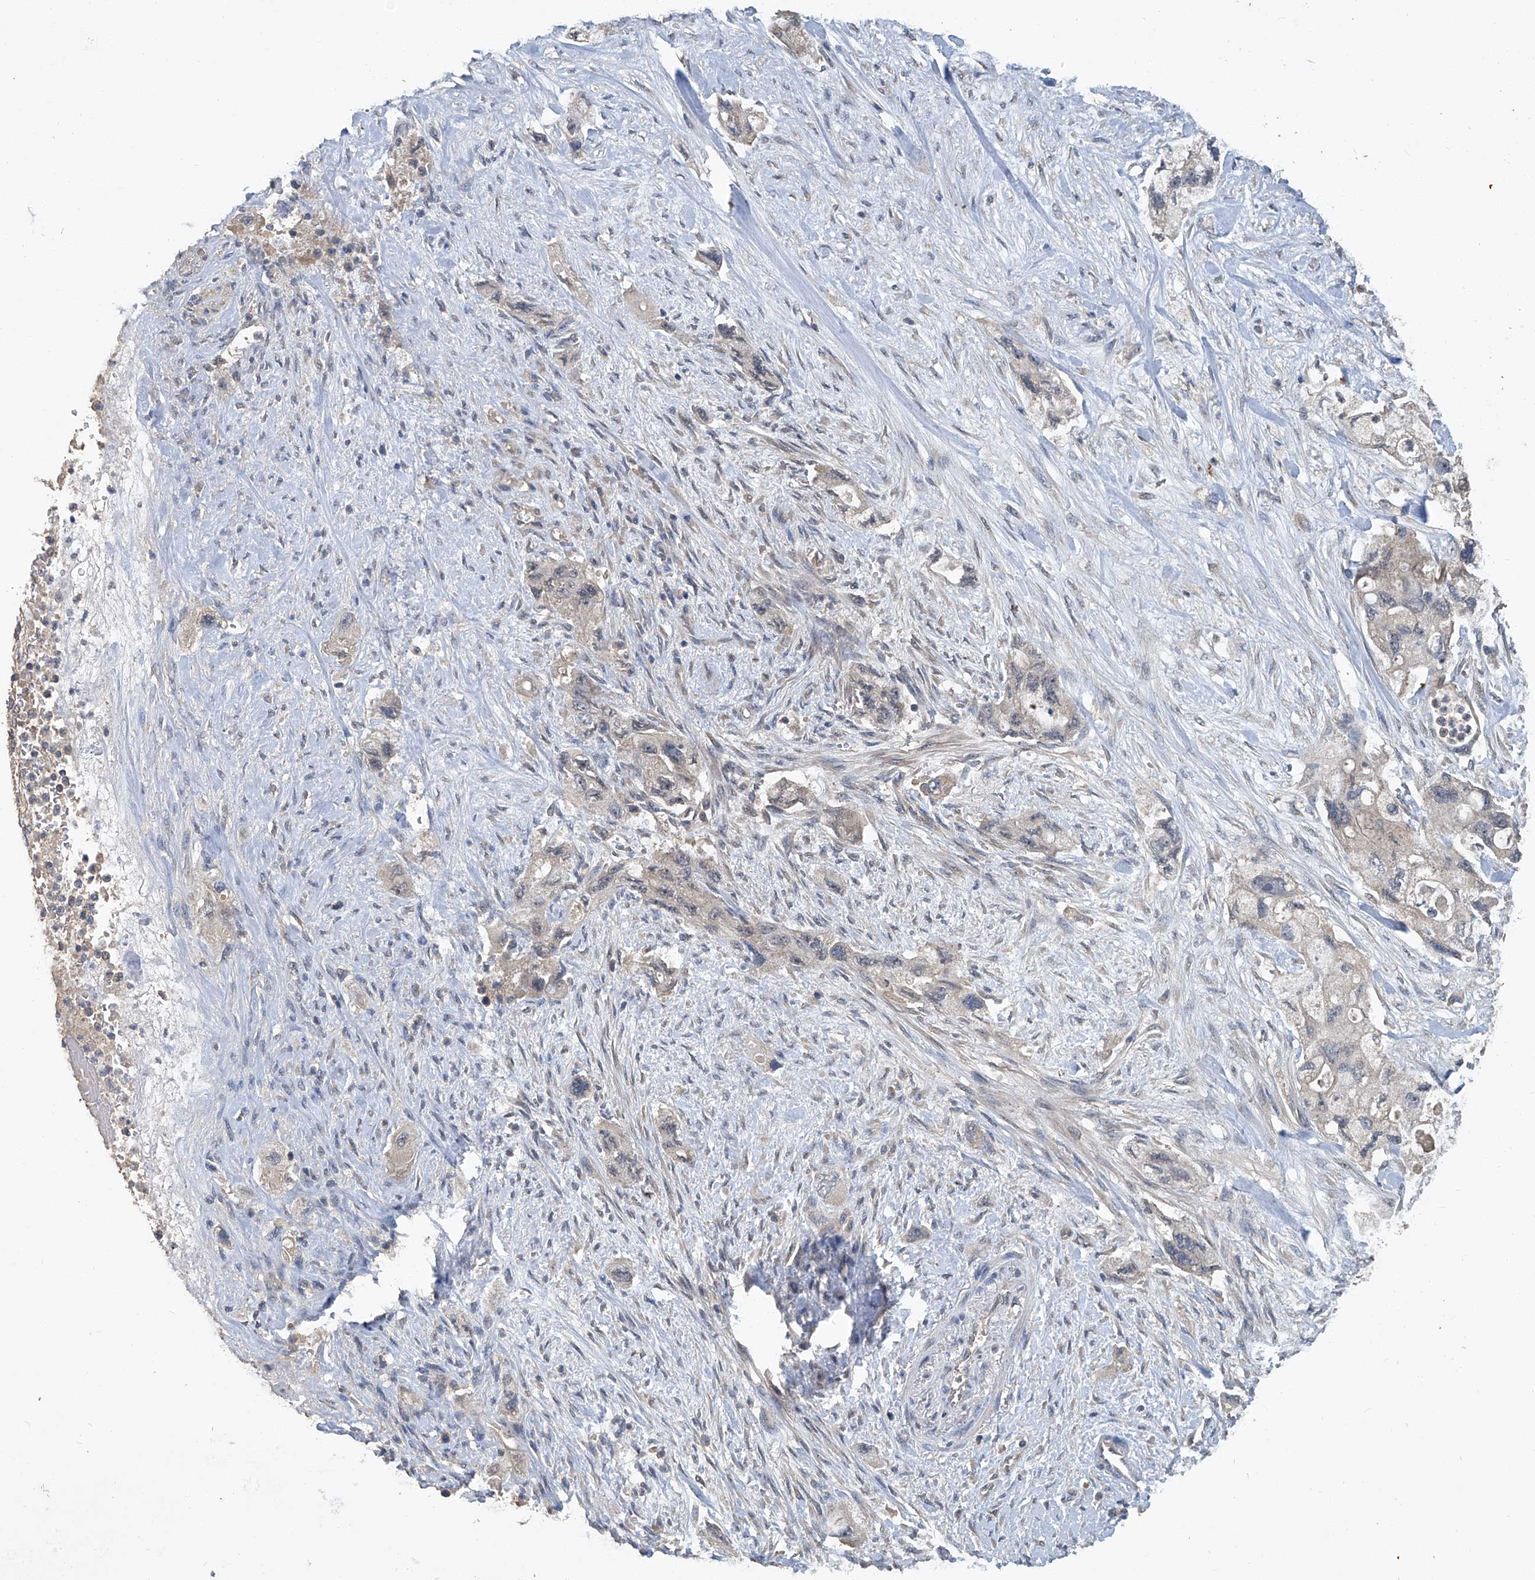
{"staining": {"intensity": "negative", "quantity": "none", "location": "none"}, "tissue": "pancreatic cancer", "cell_type": "Tumor cells", "image_type": "cancer", "snomed": [{"axis": "morphology", "description": "Adenocarcinoma, NOS"}, {"axis": "topography", "description": "Pancreas"}], "caption": "Immunohistochemistry image of pancreatic cancer (adenocarcinoma) stained for a protein (brown), which demonstrates no expression in tumor cells.", "gene": "ANKRD34A", "patient": {"sex": "female", "age": 73}}